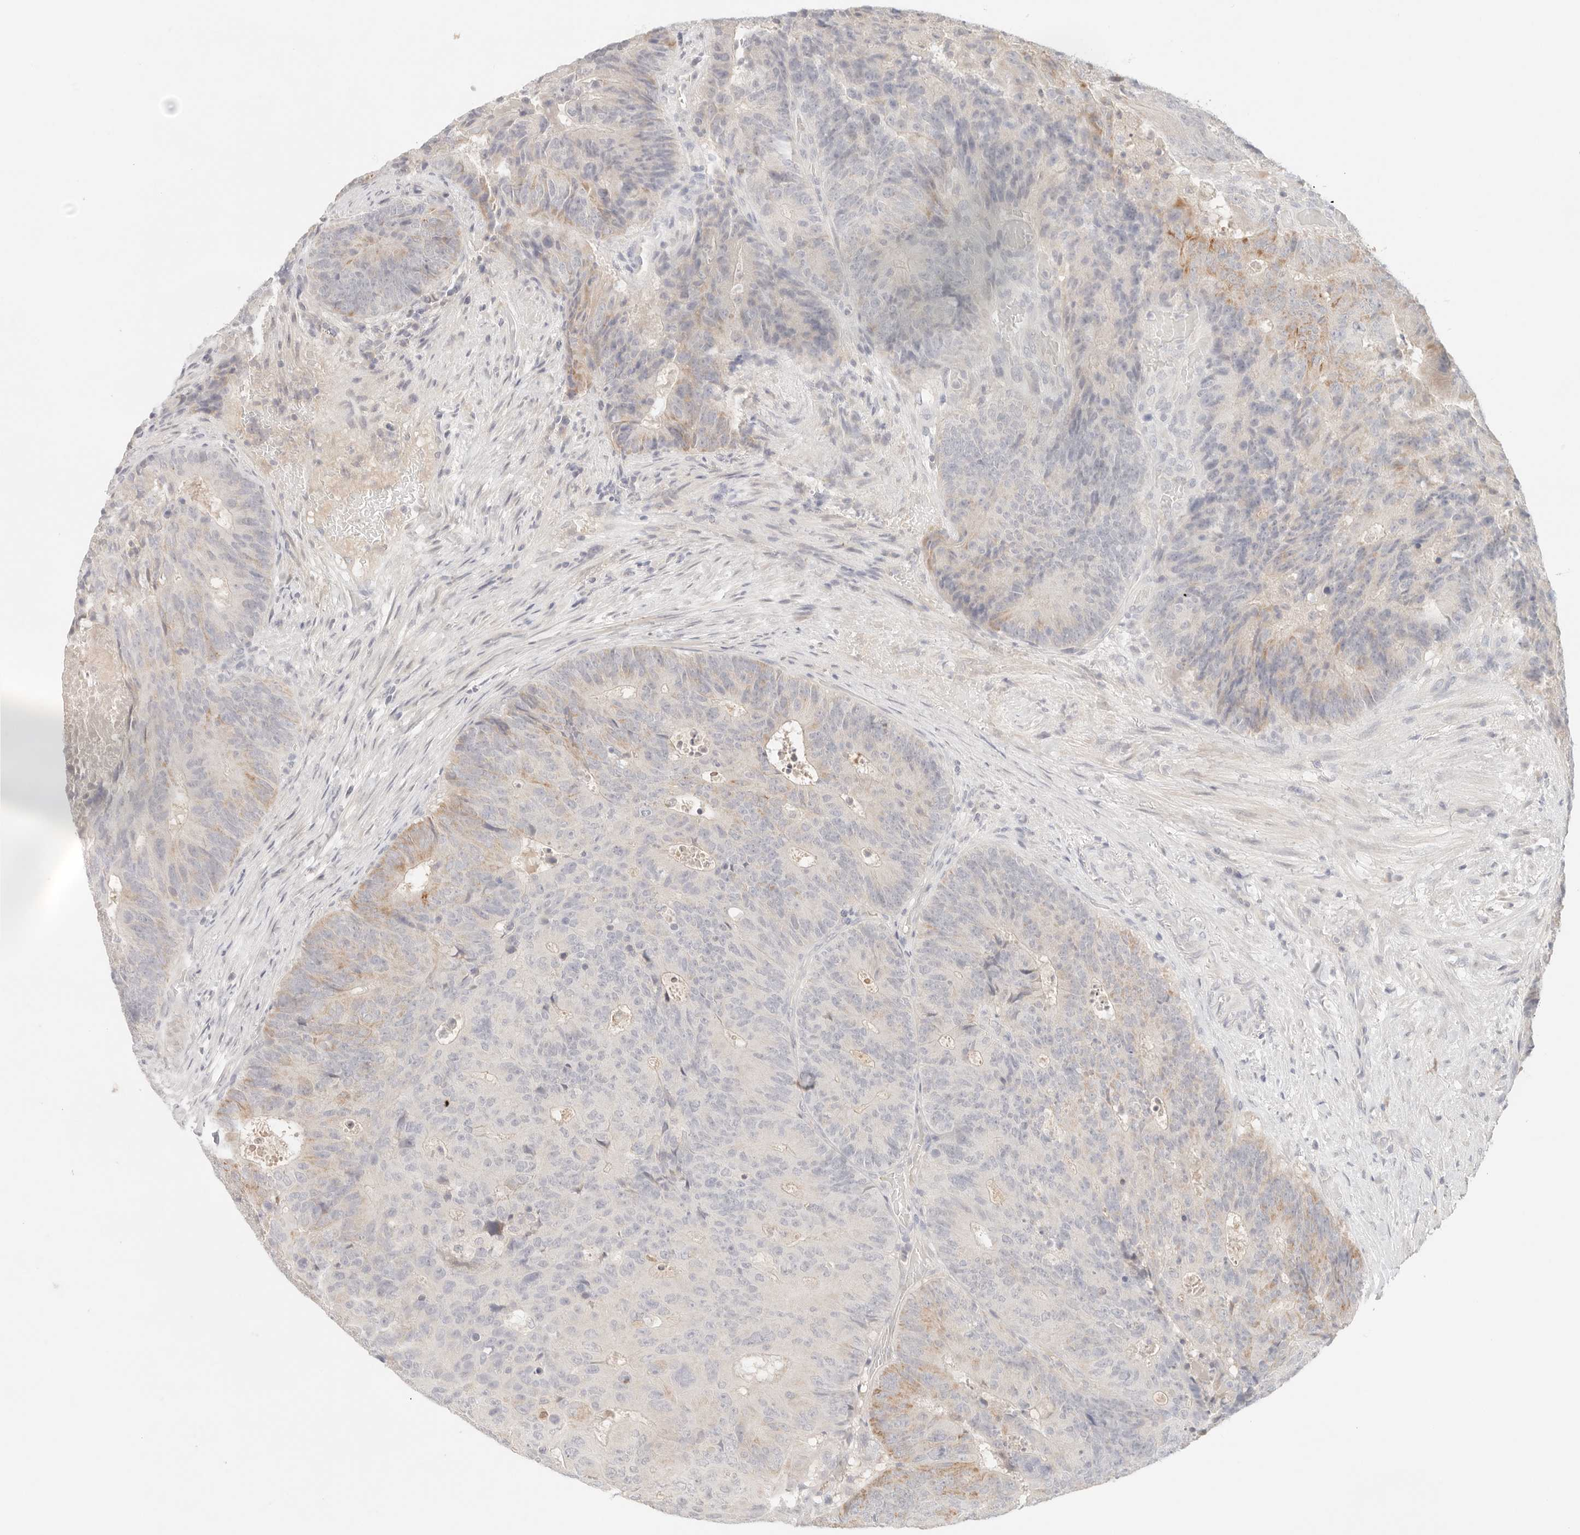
{"staining": {"intensity": "moderate", "quantity": "<25%", "location": "cytoplasmic/membranous"}, "tissue": "colorectal cancer", "cell_type": "Tumor cells", "image_type": "cancer", "snomed": [{"axis": "morphology", "description": "Adenocarcinoma, NOS"}, {"axis": "topography", "description": "Colon"}], "caption": "Immunohistochemistry (IHC) photomicrograph of neoplastic tissue: human colorectal adenocarcinoma stained using IHC exhibits low levels of moderate protein expression localized specifically in the cytoplasmic/membranous of tumor cells, appearing as a cytoplasmic/membranous brown color.", "gene": "SPHK1", "patient": {"sex": "male", "age": 87}}